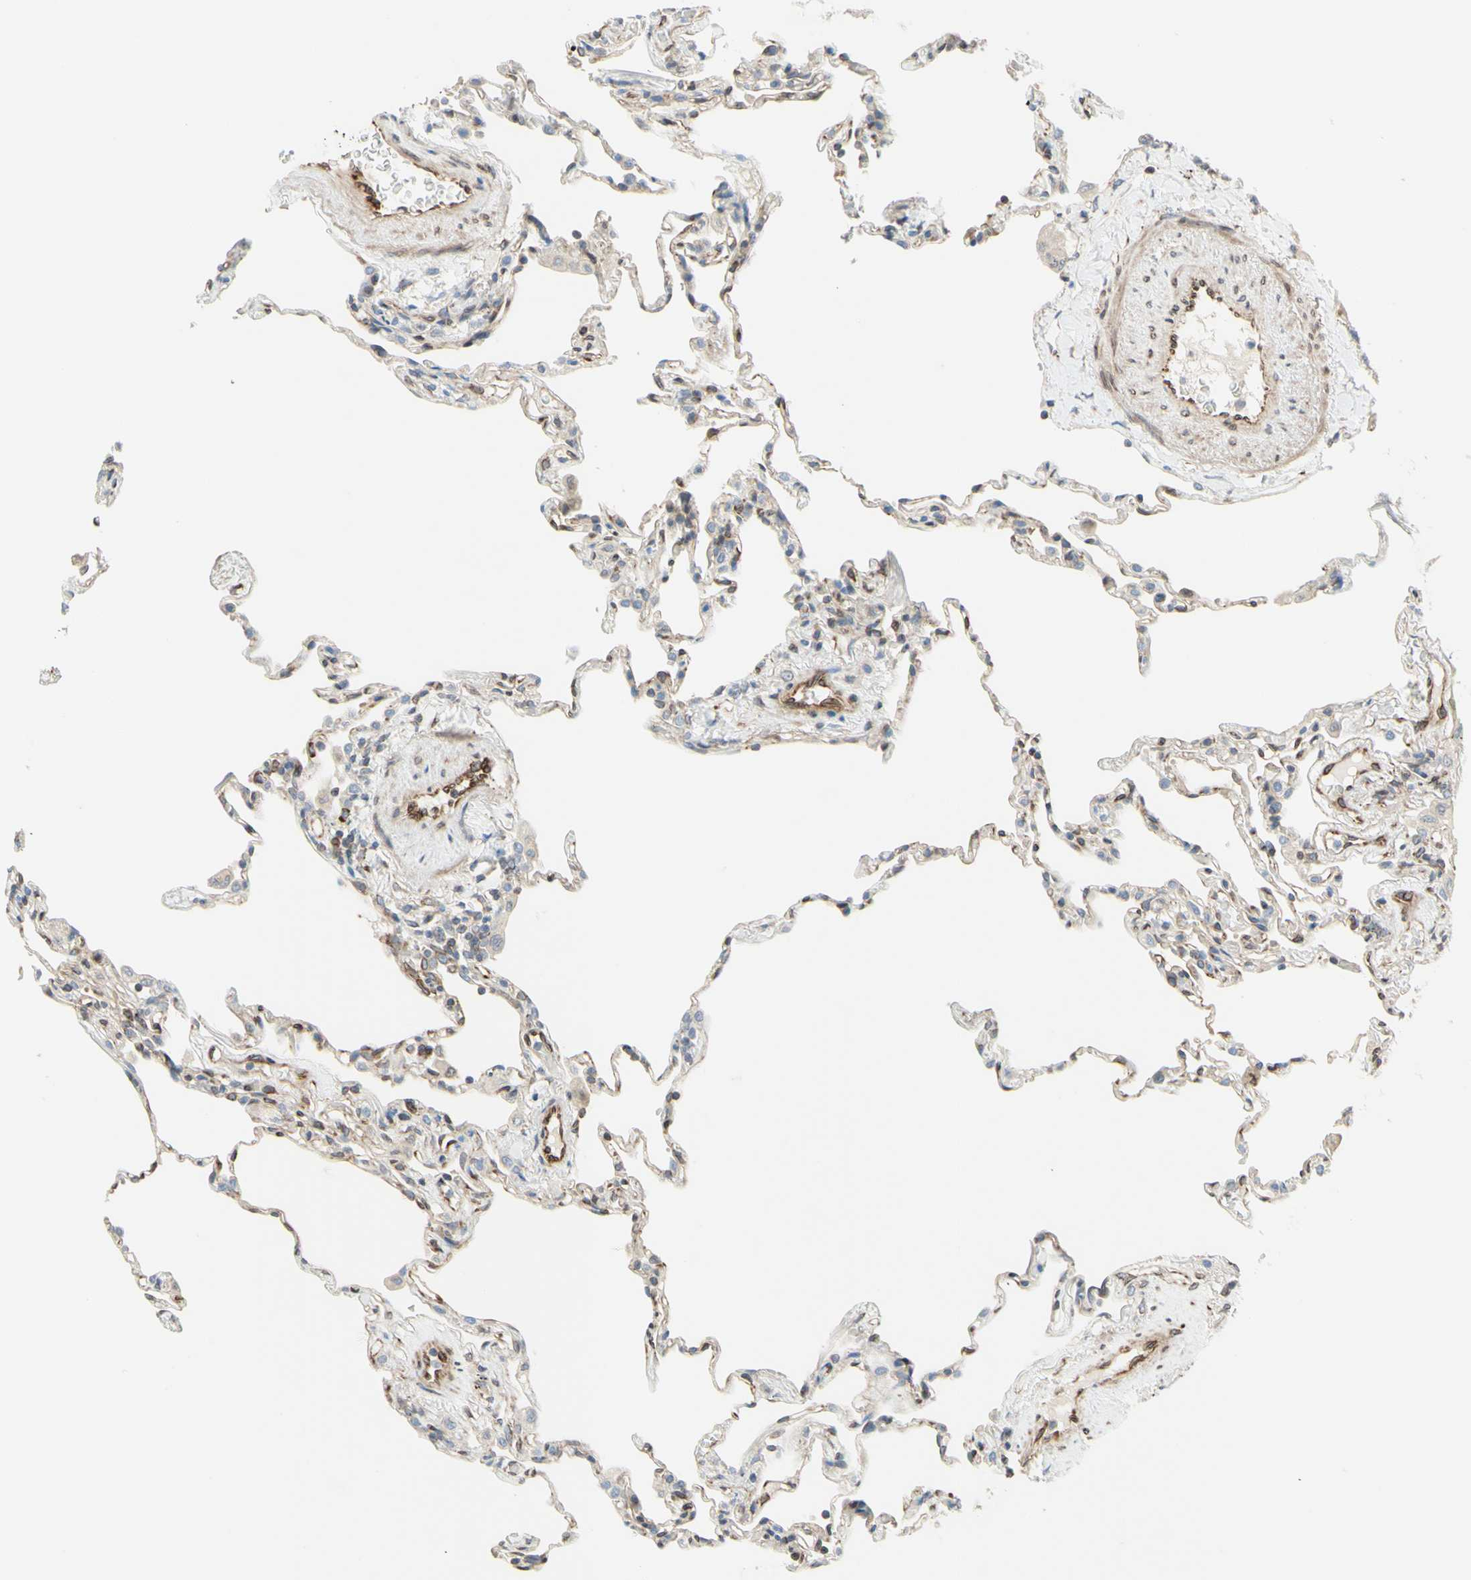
{"staining": {"intensity": "weak", "quantity": "25%-75%", "location": "cytoplasmic/membranous"}, "tissue": "lung", "cell_type": "Alveolar cells", "image_type": "normal", "snomed": [{"axis": "morphology", "description": "Normal tissue, NOS"}, {"axis": "topography", "description": "Lung"}], "caption": "A brown stain highlights weak cytoplasmic/membranous staining of a protein in alveolar cells of unremarkable human lung.", "gene": "TRAF2", "patient": {"sex": "male", "age": 59}}